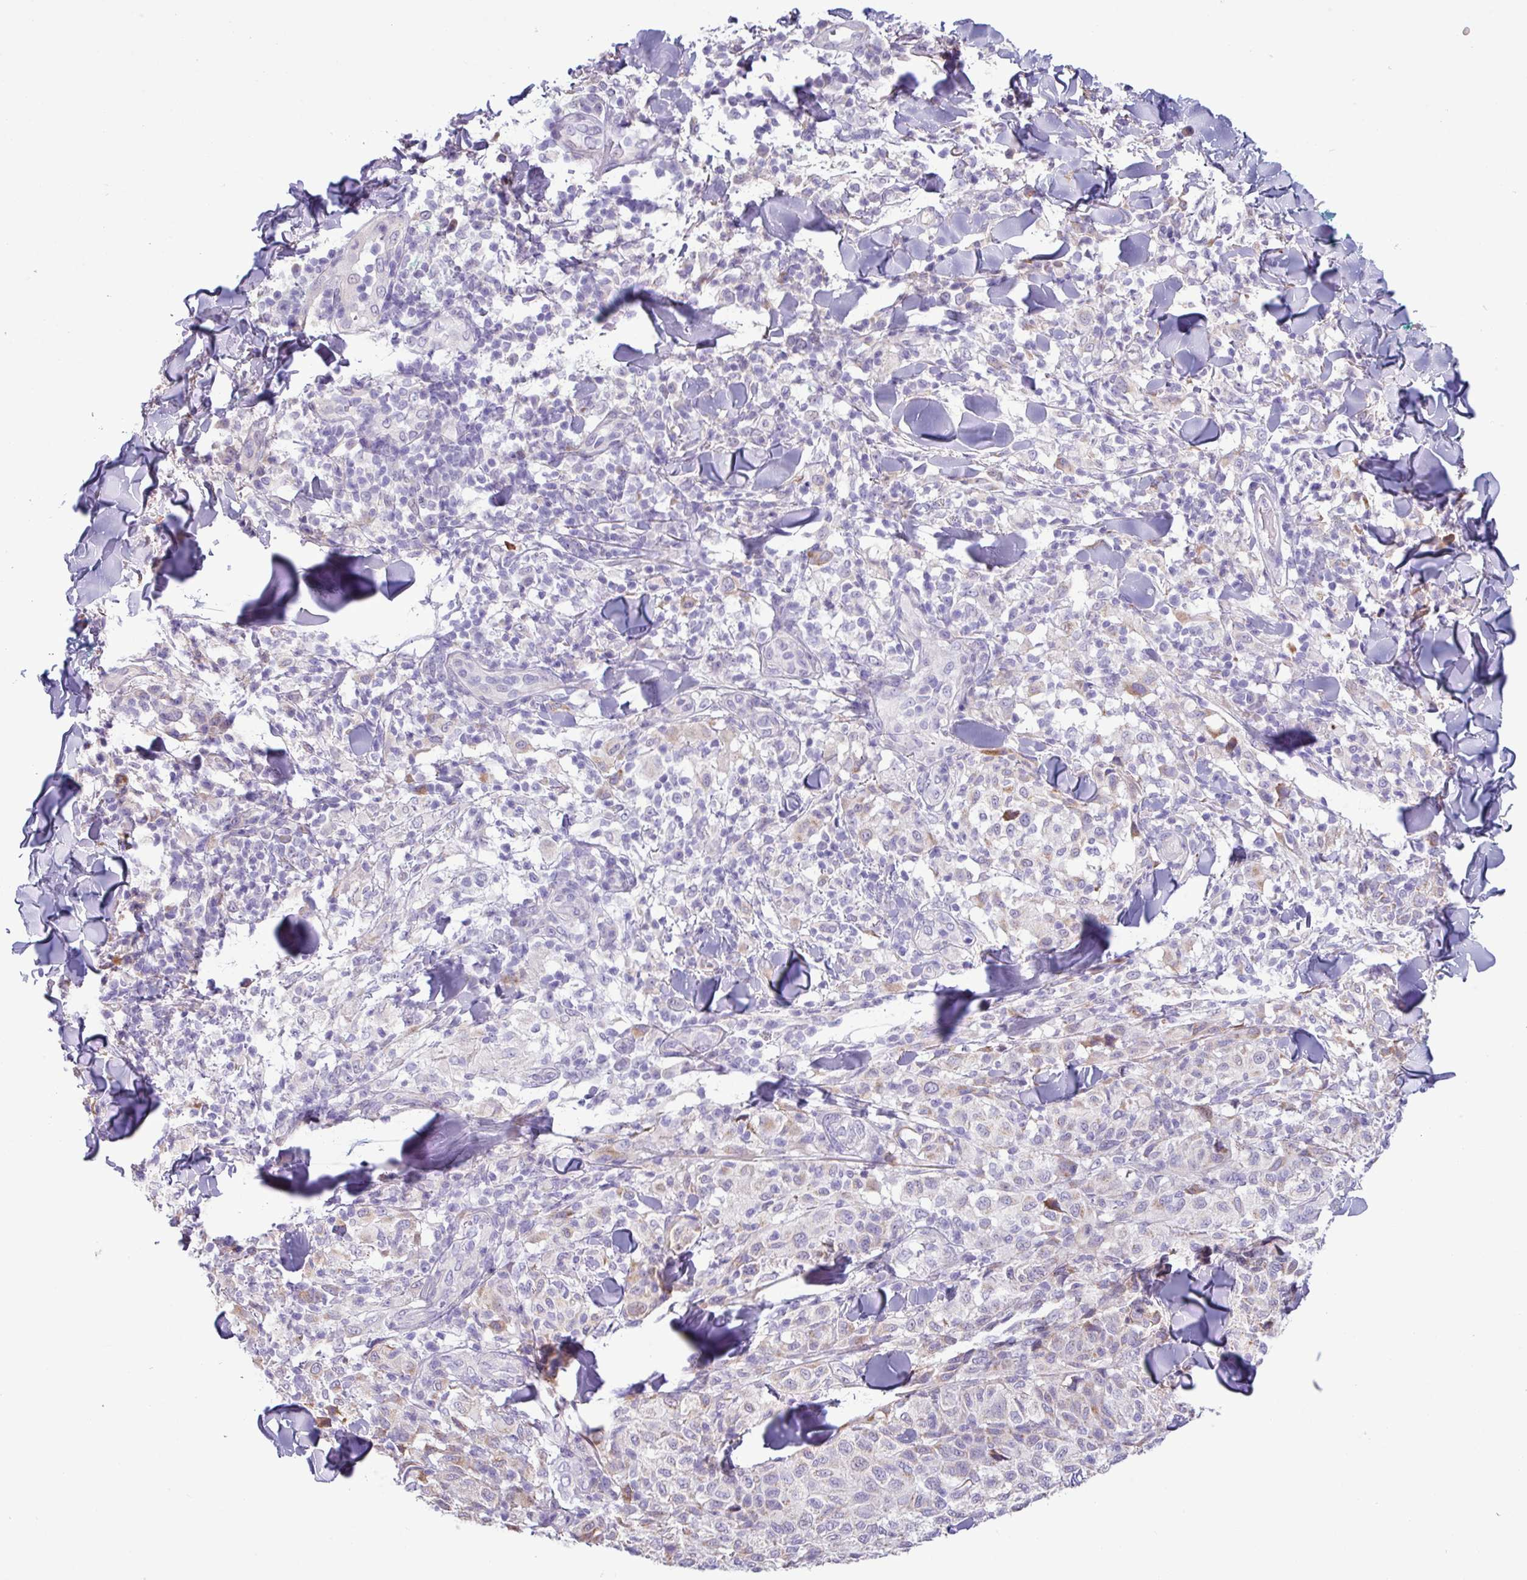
{"staining": {"intensity": "negative", "quantity": "none", "location": "none"}, "tissue": "melanoma", "cell_type": "Tumor cells", "image_type": "cancer", "snomed": [{"axis": "morphology", "description": "Malignant melanoma, NOS"}, {"axis": "topography", "description": "Skin"}], "caption": "This is an immunohistochemistry (IHC) micrograph of human melanoma. There is no positivity in tumor cells.", "gene": "IRGC", "patient": {"sex": "male", "age": 66}}